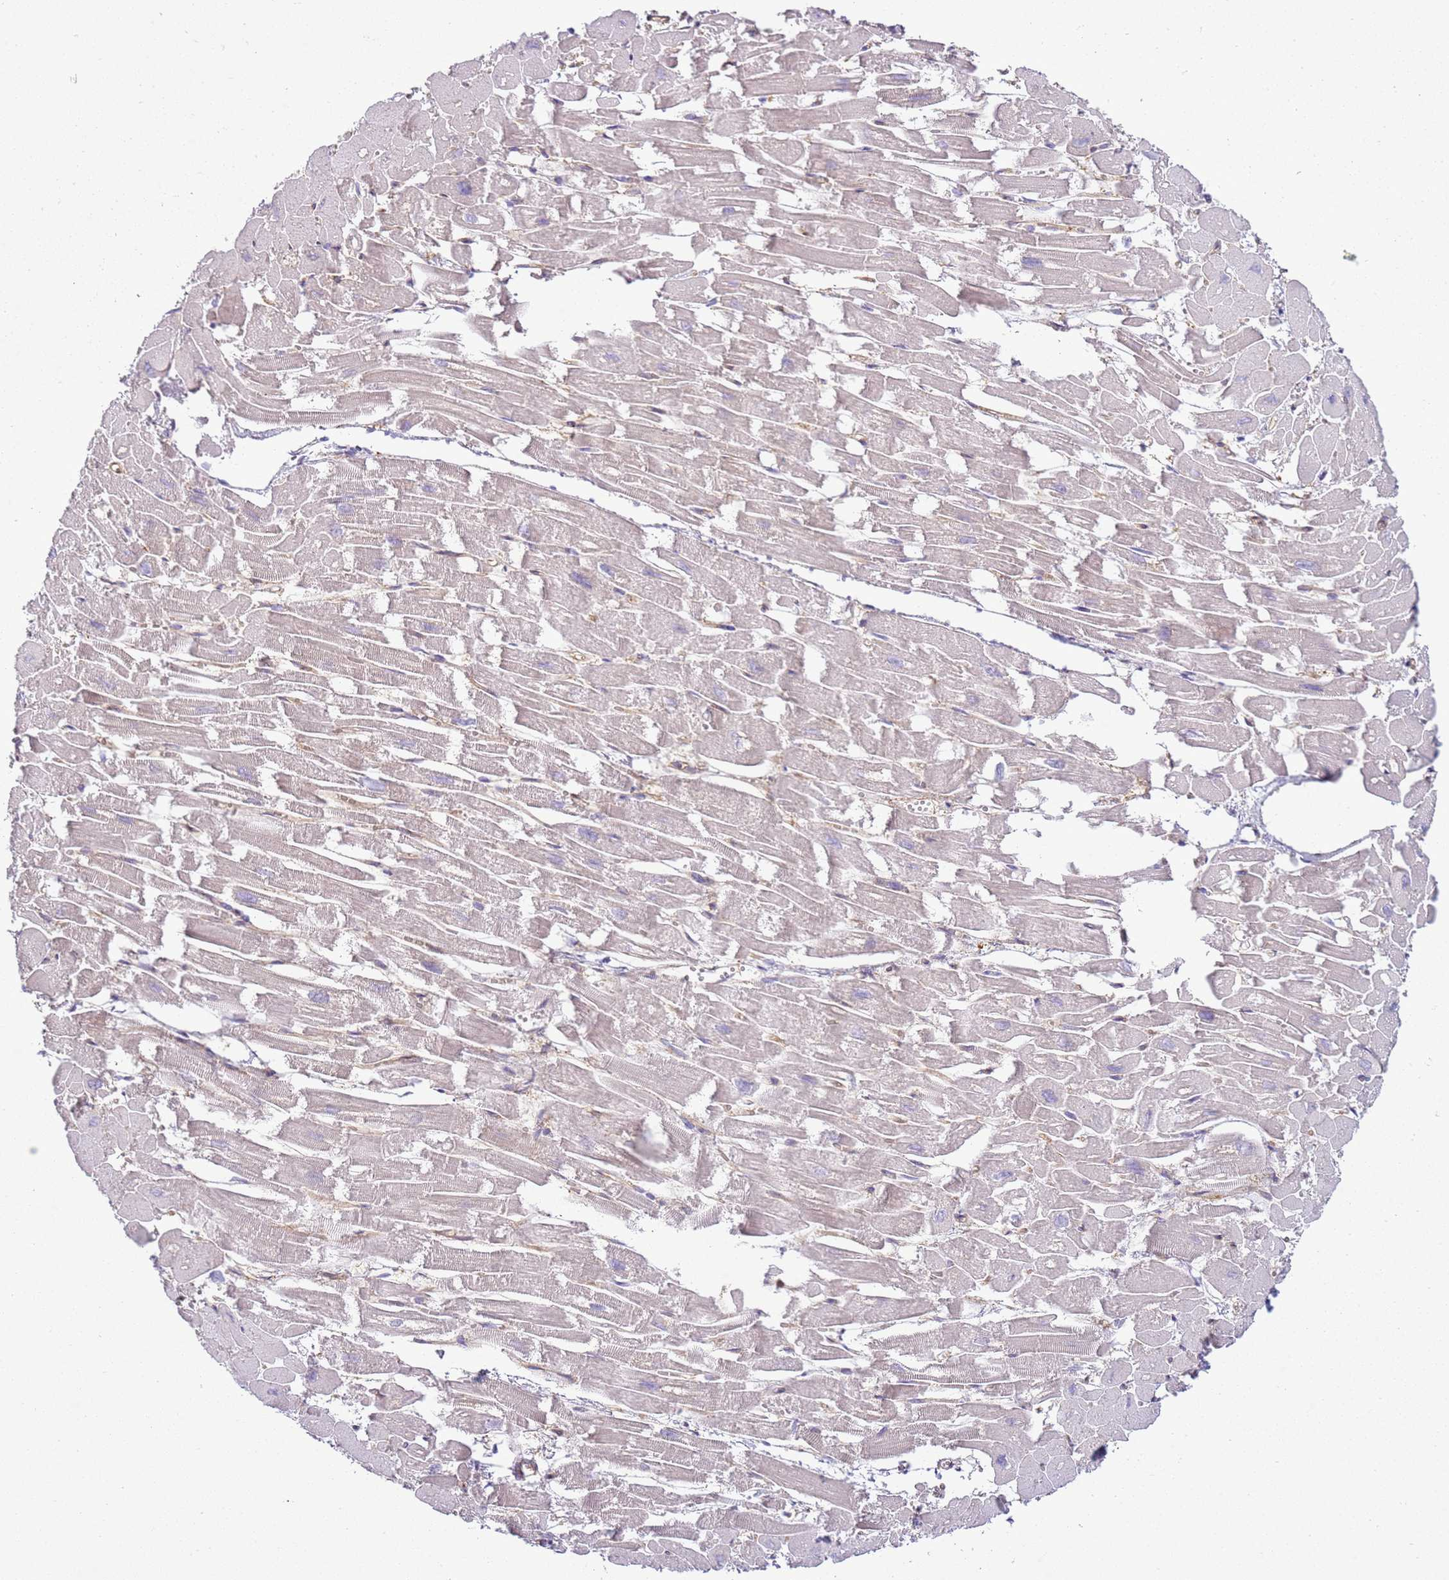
{"staining": {"intensity": "moderate", "quantity": "25%-75%", "location": "cytoplasmic/membranous"}, "tissue": "heart muscle", "cell_type": "Cardiomyocytes", "image_type": "normal", "snomed": [{"axis": "morphology", "description": "Normal tissue, NOS"}, {"axis": "topography", "description": "Heart"}], "caption": "Heart muscle stained with immunohistochemistry exhibits moderate cytoplasmic/membranous positivity in approximately 25%-75% of cardiomyocytes.", "gene": "SNX21", "patient": {"sex": "male", "age": 54}}